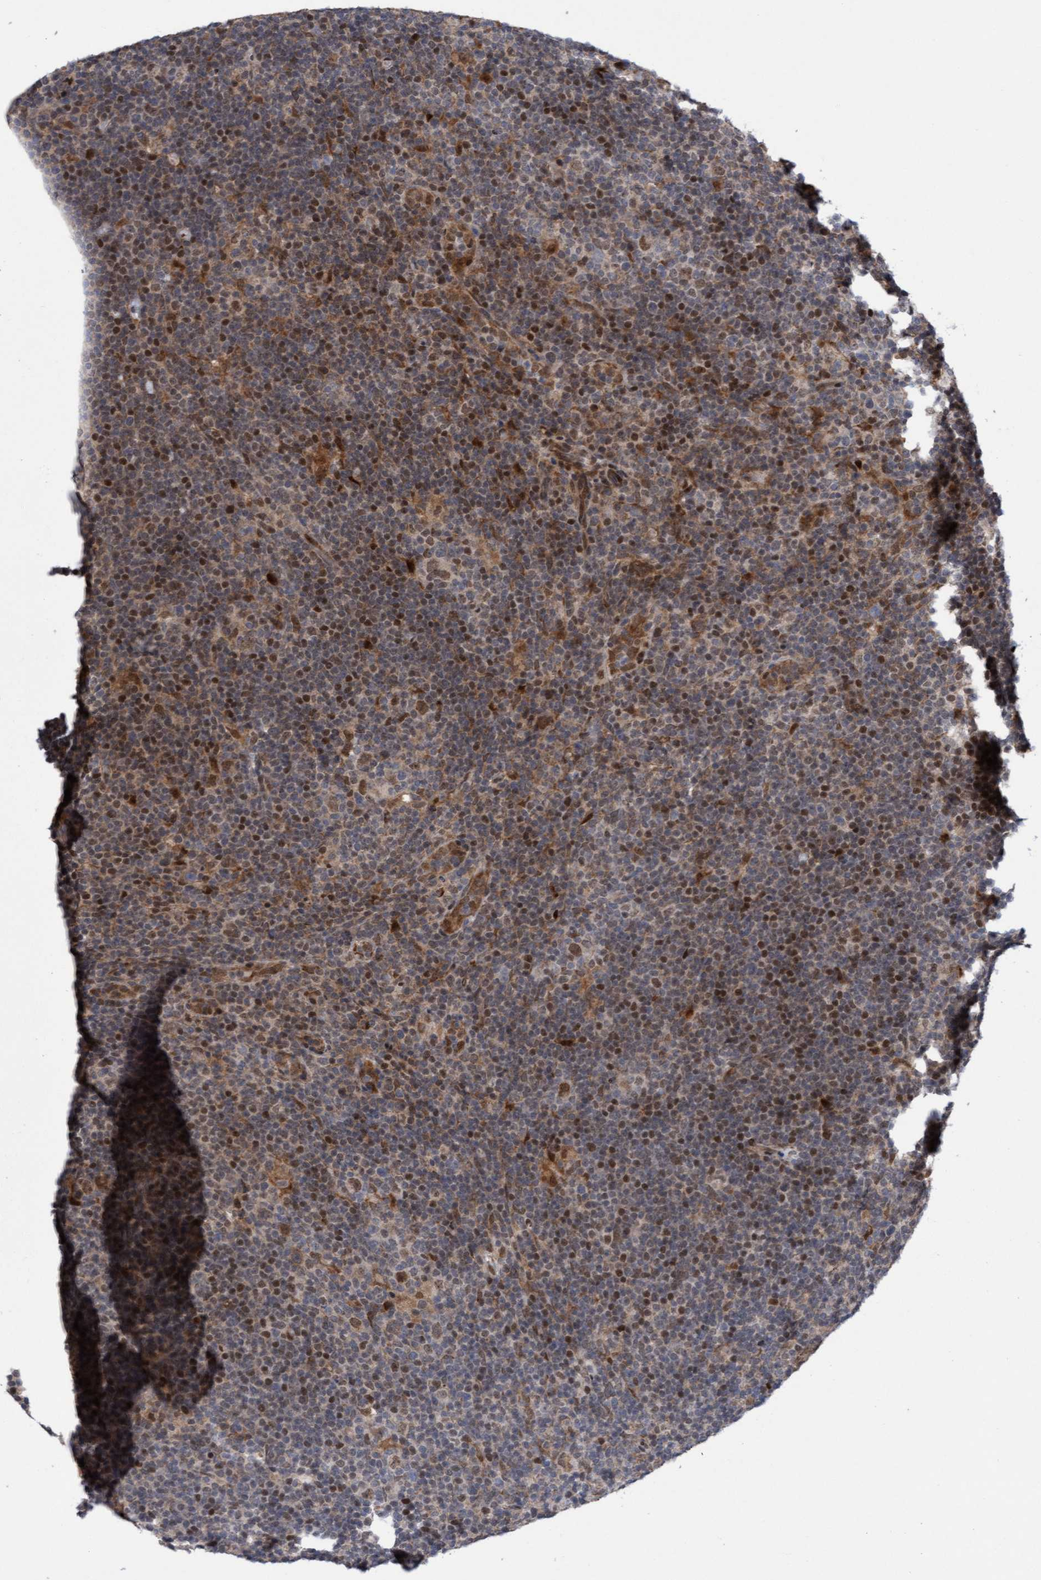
{"staining": {"intensity": "moderate", "quantity": ">75%", "location": "cytoplasmic/membranous,nuclear"}, "tissue": "lymphoma", "cell_type": "Tumor cells", "image_type": "cancer", "snomed": [{"axis": "morphology", "description": "Hodgkin's disease, NOS"}, {"axis": "topography", "description": "Lymph node"}], "caption": "Brown immunohistochemical staining in Hodgkin's disease demonstrates moderate cytoplasmic/membranous and nuclear staining in approximately >75% of tumor cells. (Brightfield microscopy of DAB IHC at high magnification).", "gene": "TANC2", "patient": {"sex": "female", "age": 57}}